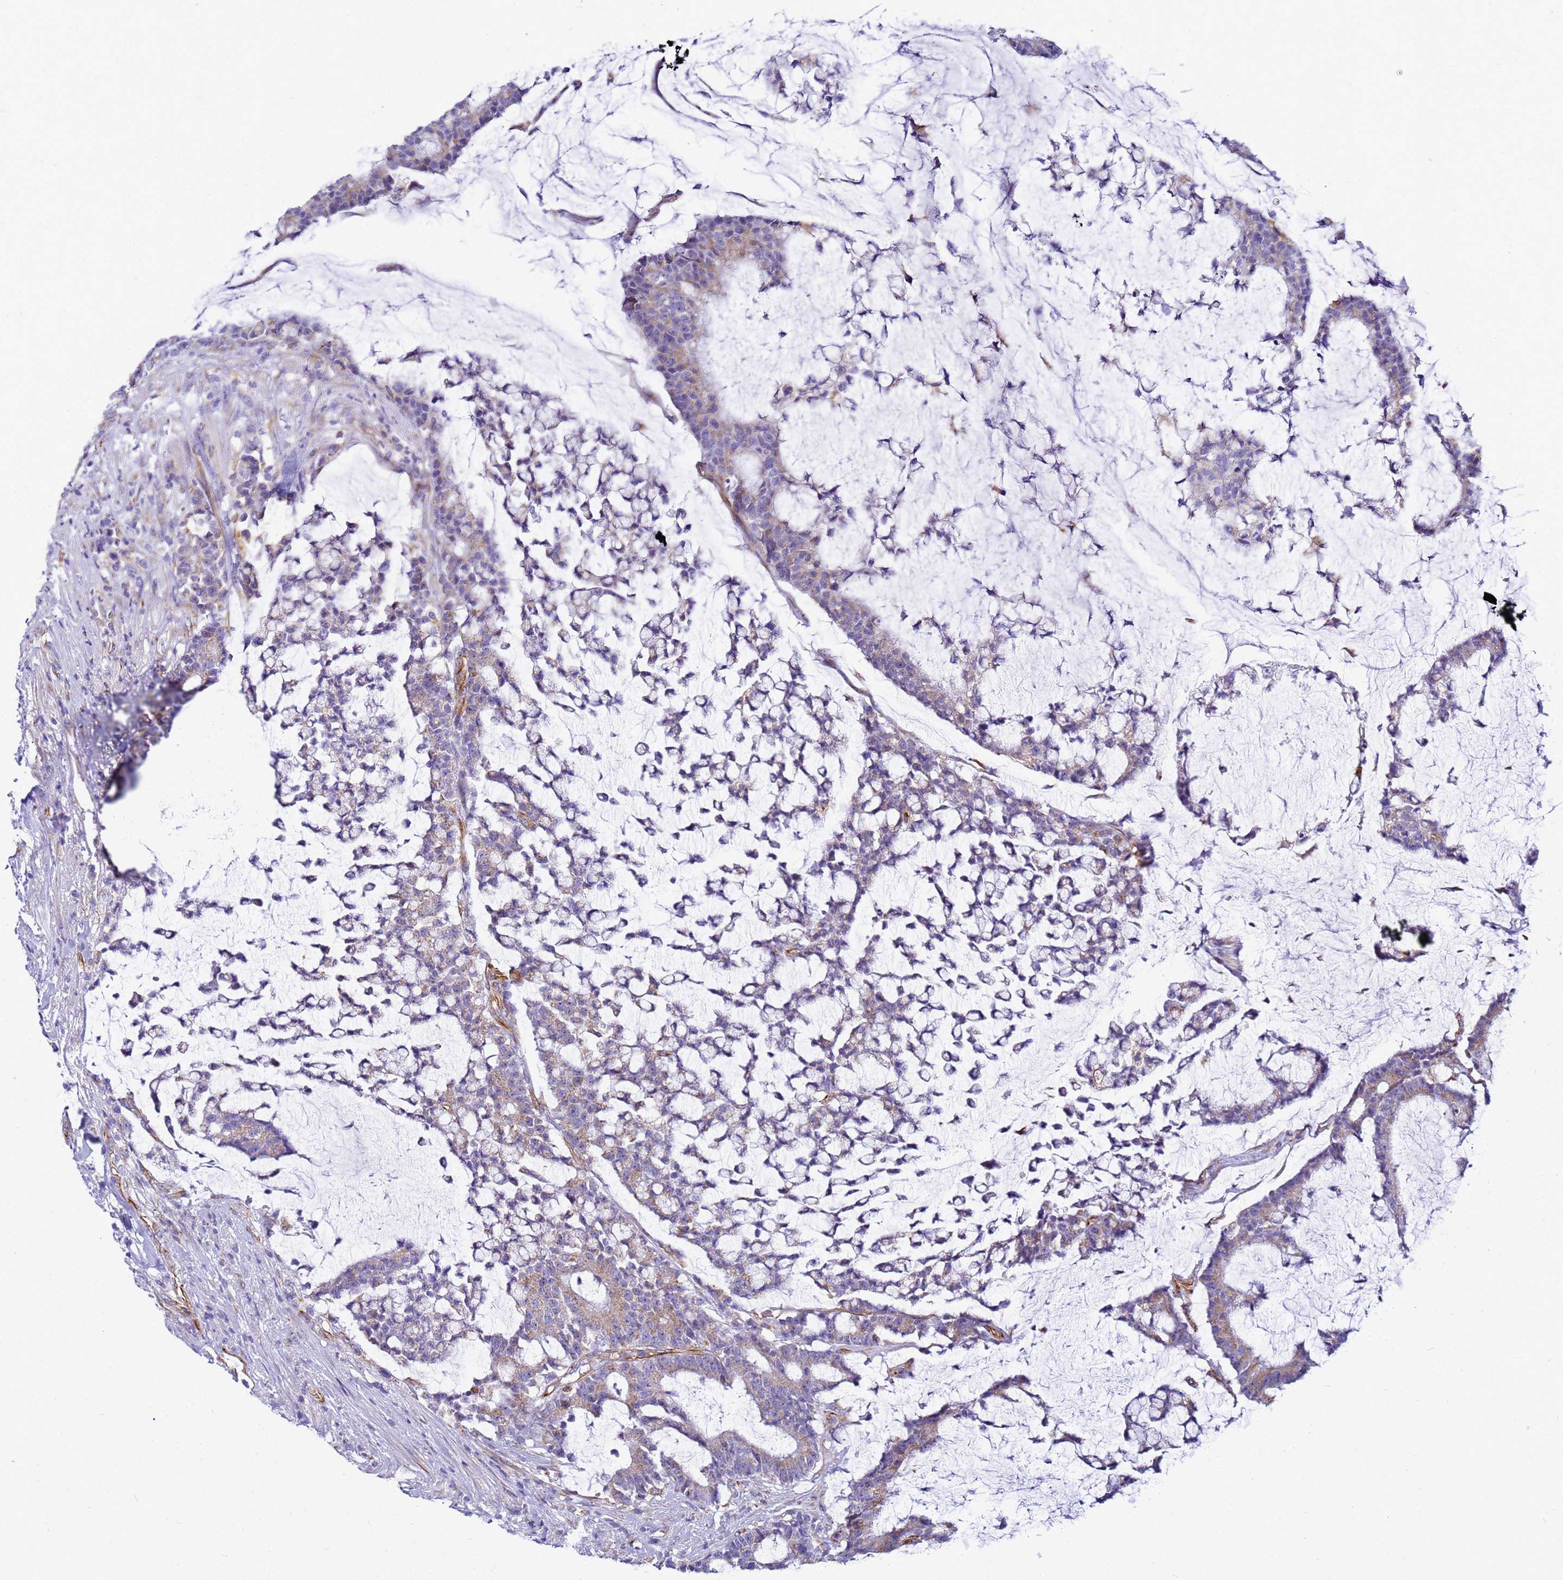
{"staining": {"intensity": "moderate", "quantity": "<25%", "location": "cytoplasmic/membranous"}, "tissue": "colorectal cancer", "cell_type": "Tumor cells", "image_type": "cancer", "snomed": [{"axis": "morphology", "description": "Adenocarcinoma, NOS"}, {"axis": "topography", "description": "Colon"}], "caption": "Immunohistochemical staining of colorectal adenocarcinoma demonstrates low levels of moderate cytoplasmic/membranous staining in approximately <25% of tumor cells.", "gene": "UBXN2B", "patient": {"sex": "female", "age": 84}}